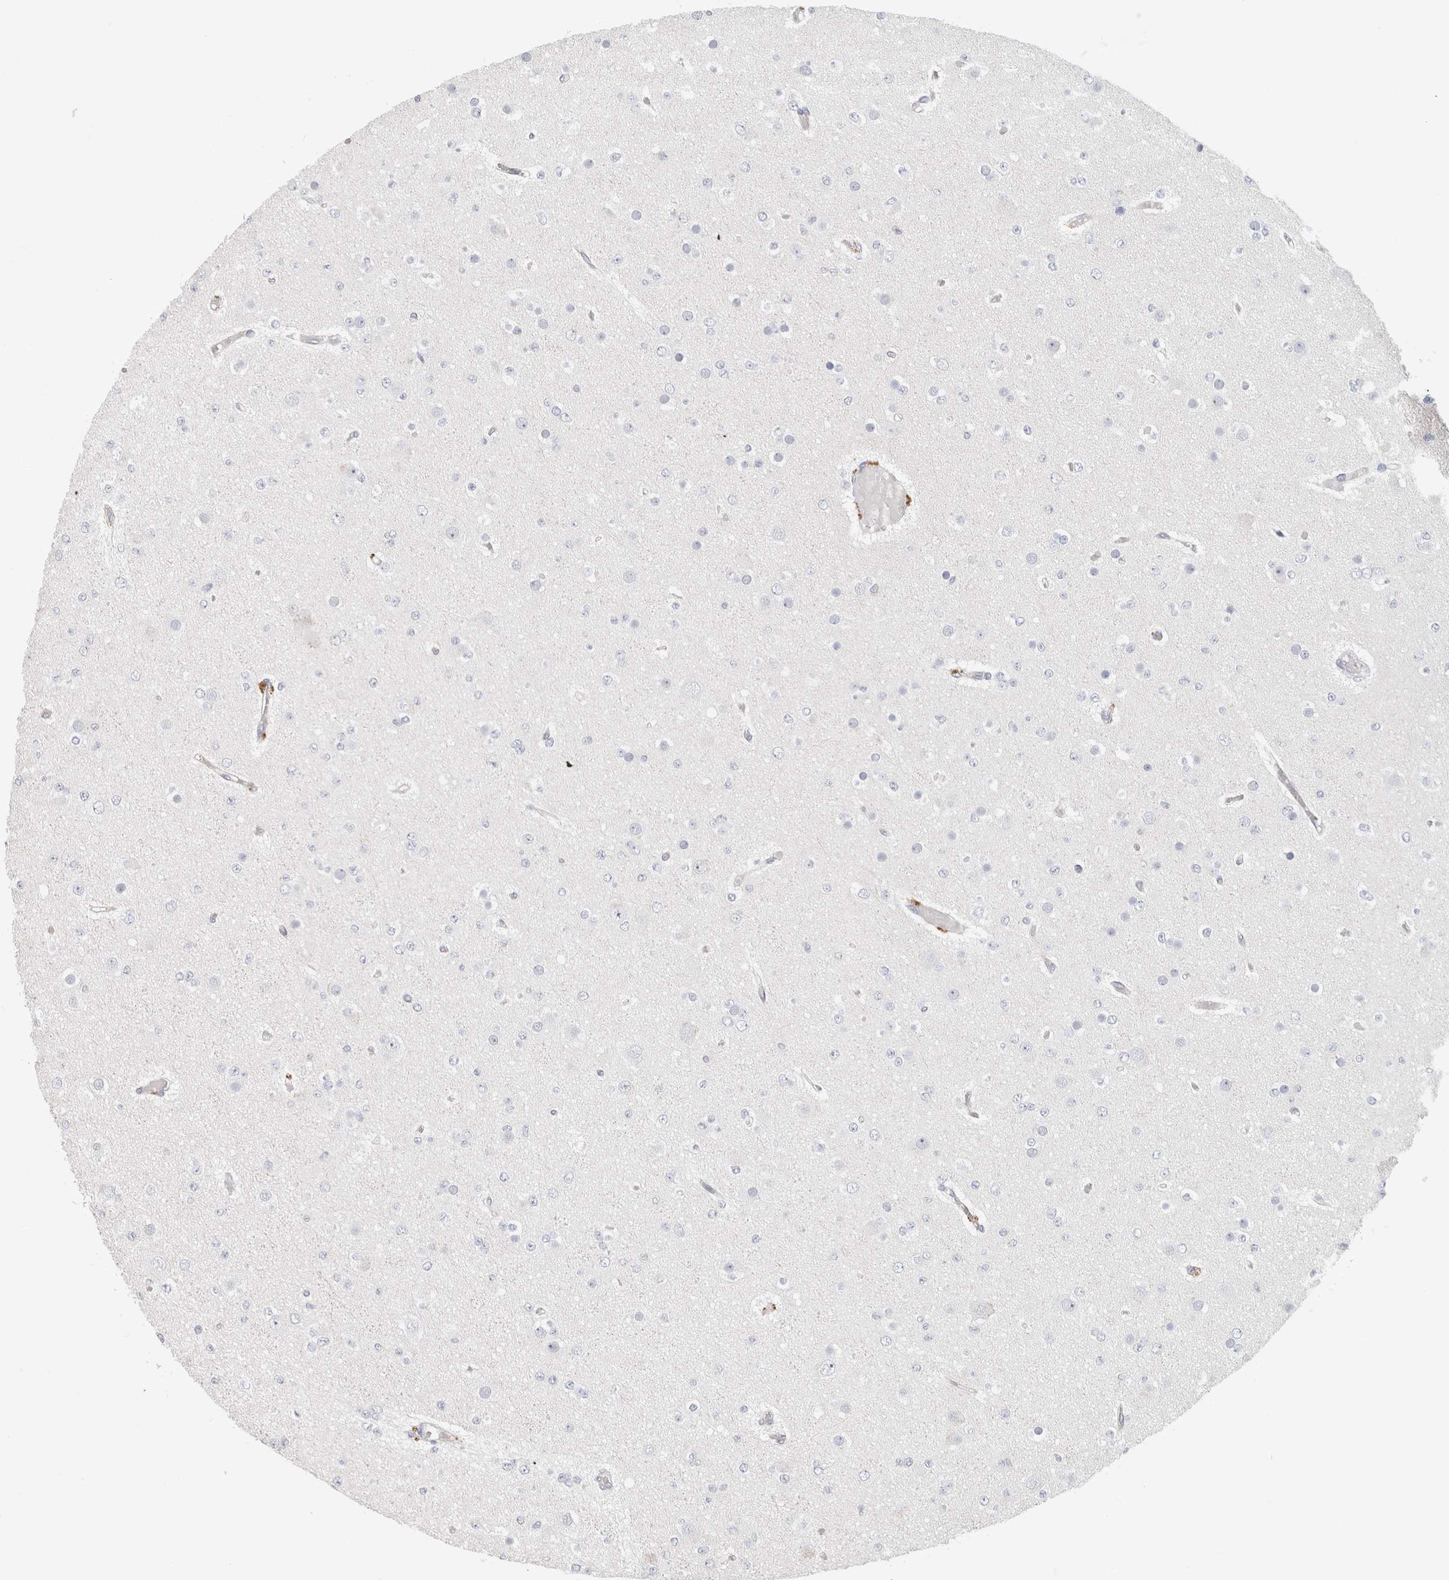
{"staining": {"intensity": "negative", "quantity": "none", "location": "none"}, "tissue": "glioma", "cell_type": "Tumor cells", "image_type": "cancer", "snomed": [{"axis": "morphology", "description": "Glioma, malignant, Low grade"}, {"axis": "topography", "description": "Brain"}], "caption": "Glioma stained for a protein using immunohistochemistry (IHC) exhibits no positivity tumor cells.", "gene": "AFP", "patient": {"sex": "female", "age": 22}}